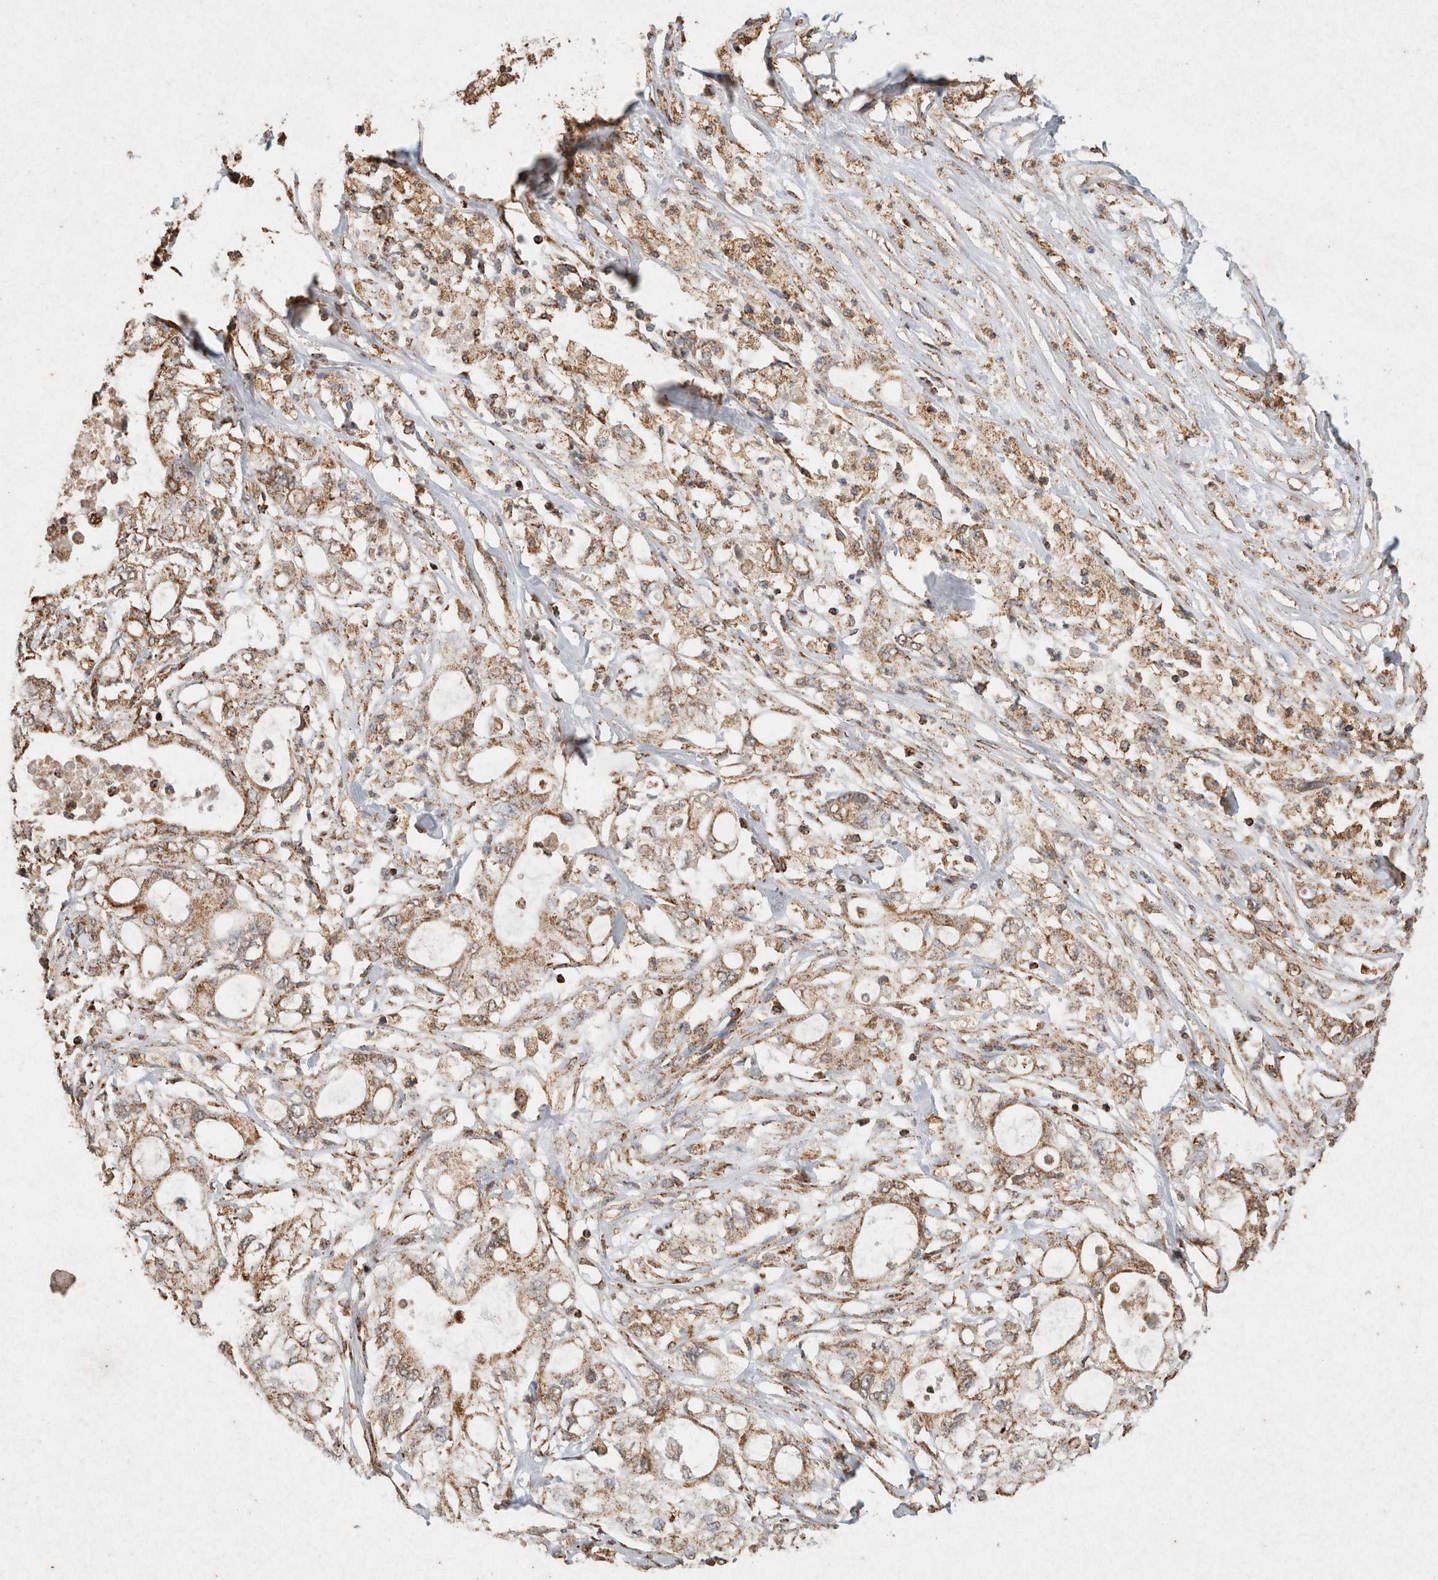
{"staining": {"intensity": "moderate", "quantity": ">75%", "location": "cytoplasmic/membranous"}, "tissue": "pancreatic cancer", "cell_type": "Tumor cells", "image_type": "cancer", "snomed": [{"axis": "morphology", "description": "Adenocarcinoma, NOS"}, {"axis": "topography", "description": "Pancreas"}], "caption": "Immunohistochemistry micrograph of human adenocarcinoma (pancreatic) stained for a protein (brown), which reveals medium levels of moderate cytoplasmic/membranous positivity in approximately >75% of tumor cells.", "gene": "SDC2", "patient": {"sex": "male", "age": 79}}